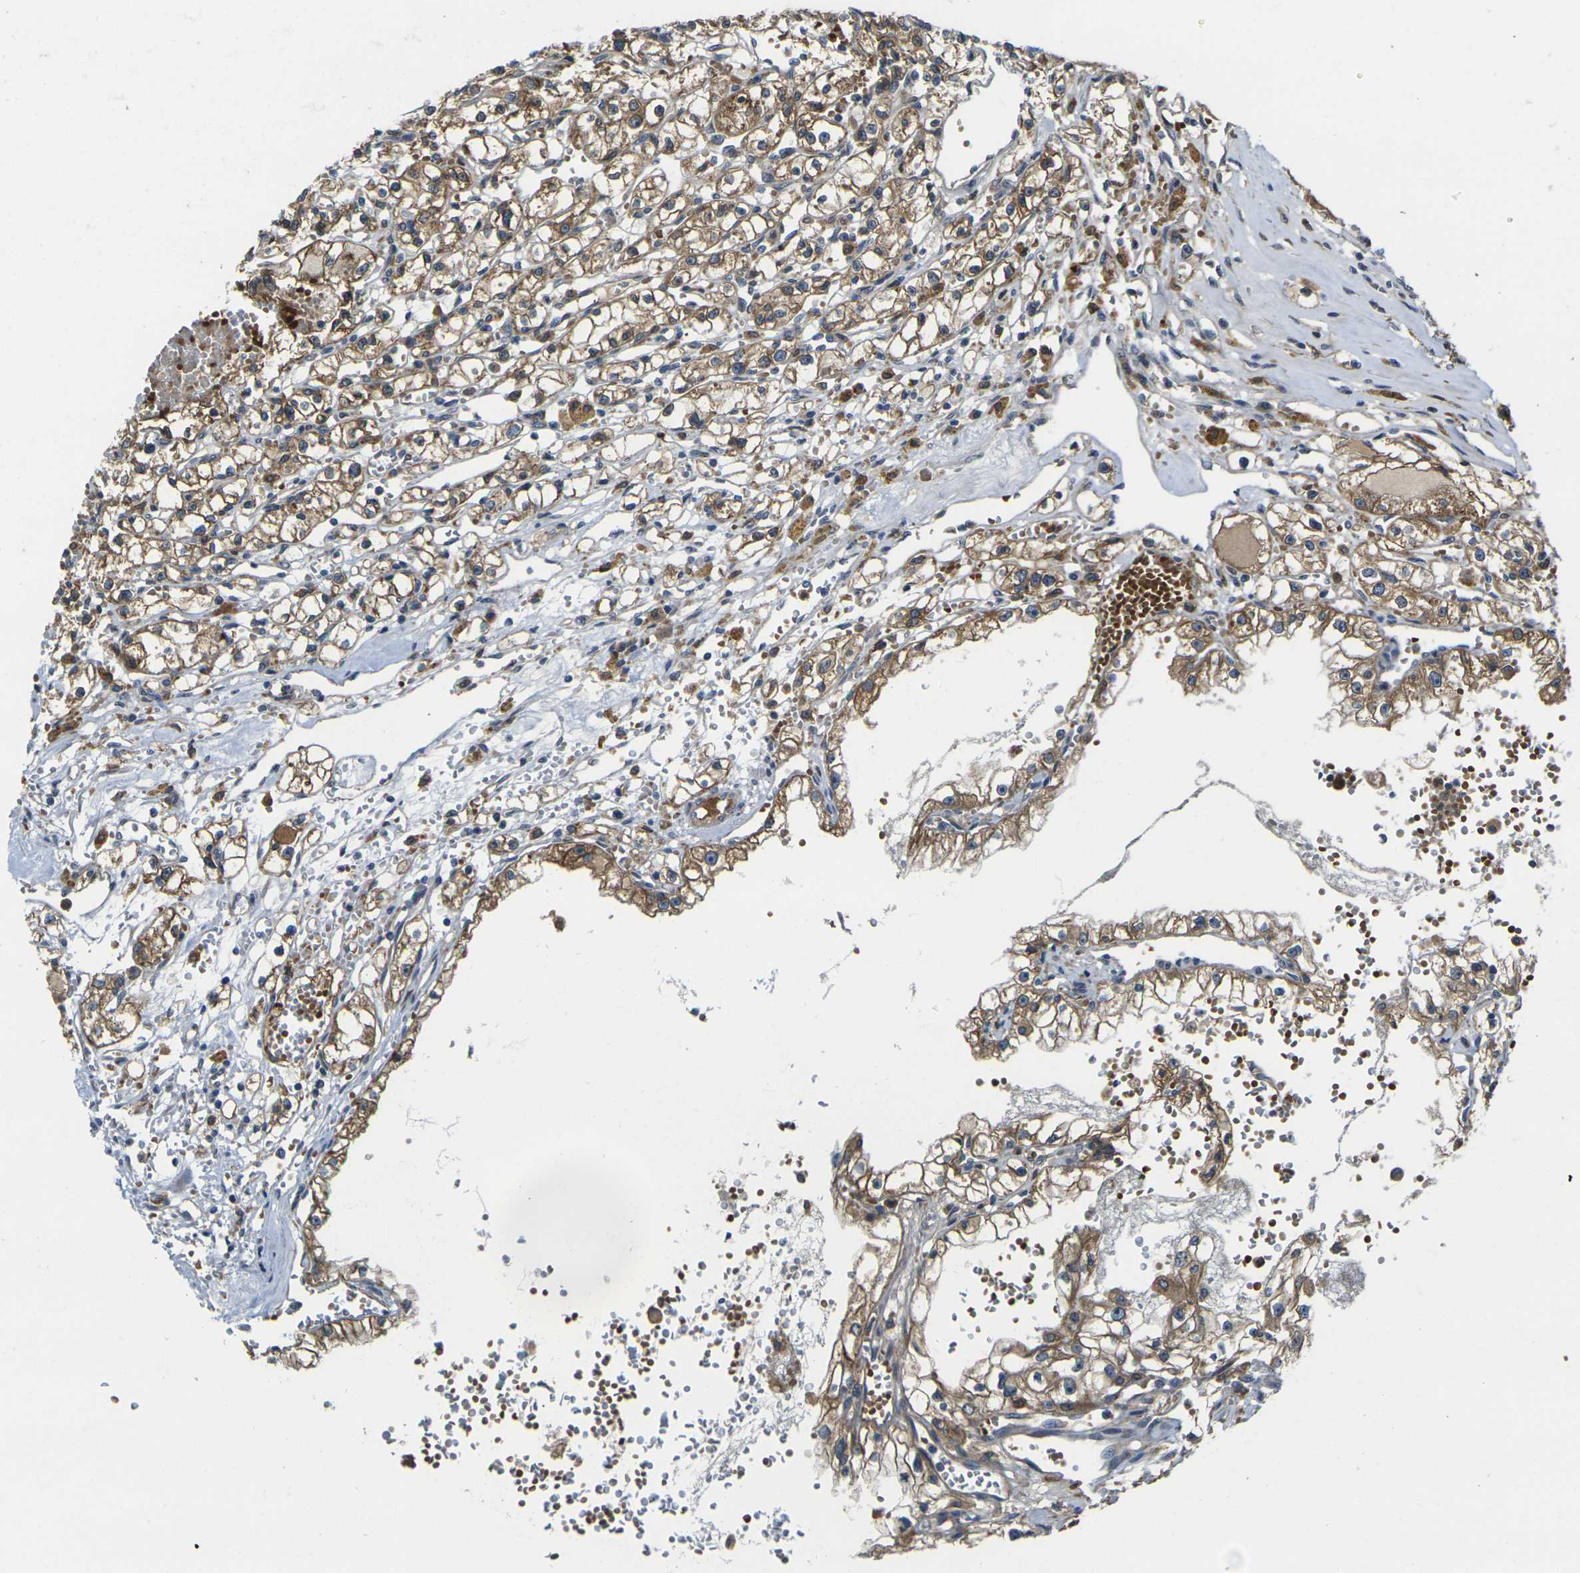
{"staining": {"intensity": "moderate", "quantity": ">75%", "location": "cytoplasmic/membranous"}, "tissue": "renal cancer", "cell_type": "Tumor cells", "image_type": "cancer", "snomed": [{"axis": "morphology", "description": "Adenocarcinoma, NOS"}, {"axis": "topography", "description": "Kidney"}], "caption": "Immunohistochemical staining of renal adenocarcinoma displays moderate cytoplasmic/membranous protein positivity in about >75% of tumor cells.", "gene": "FZD1", "patient": {"sex": "male", "age": 56}}